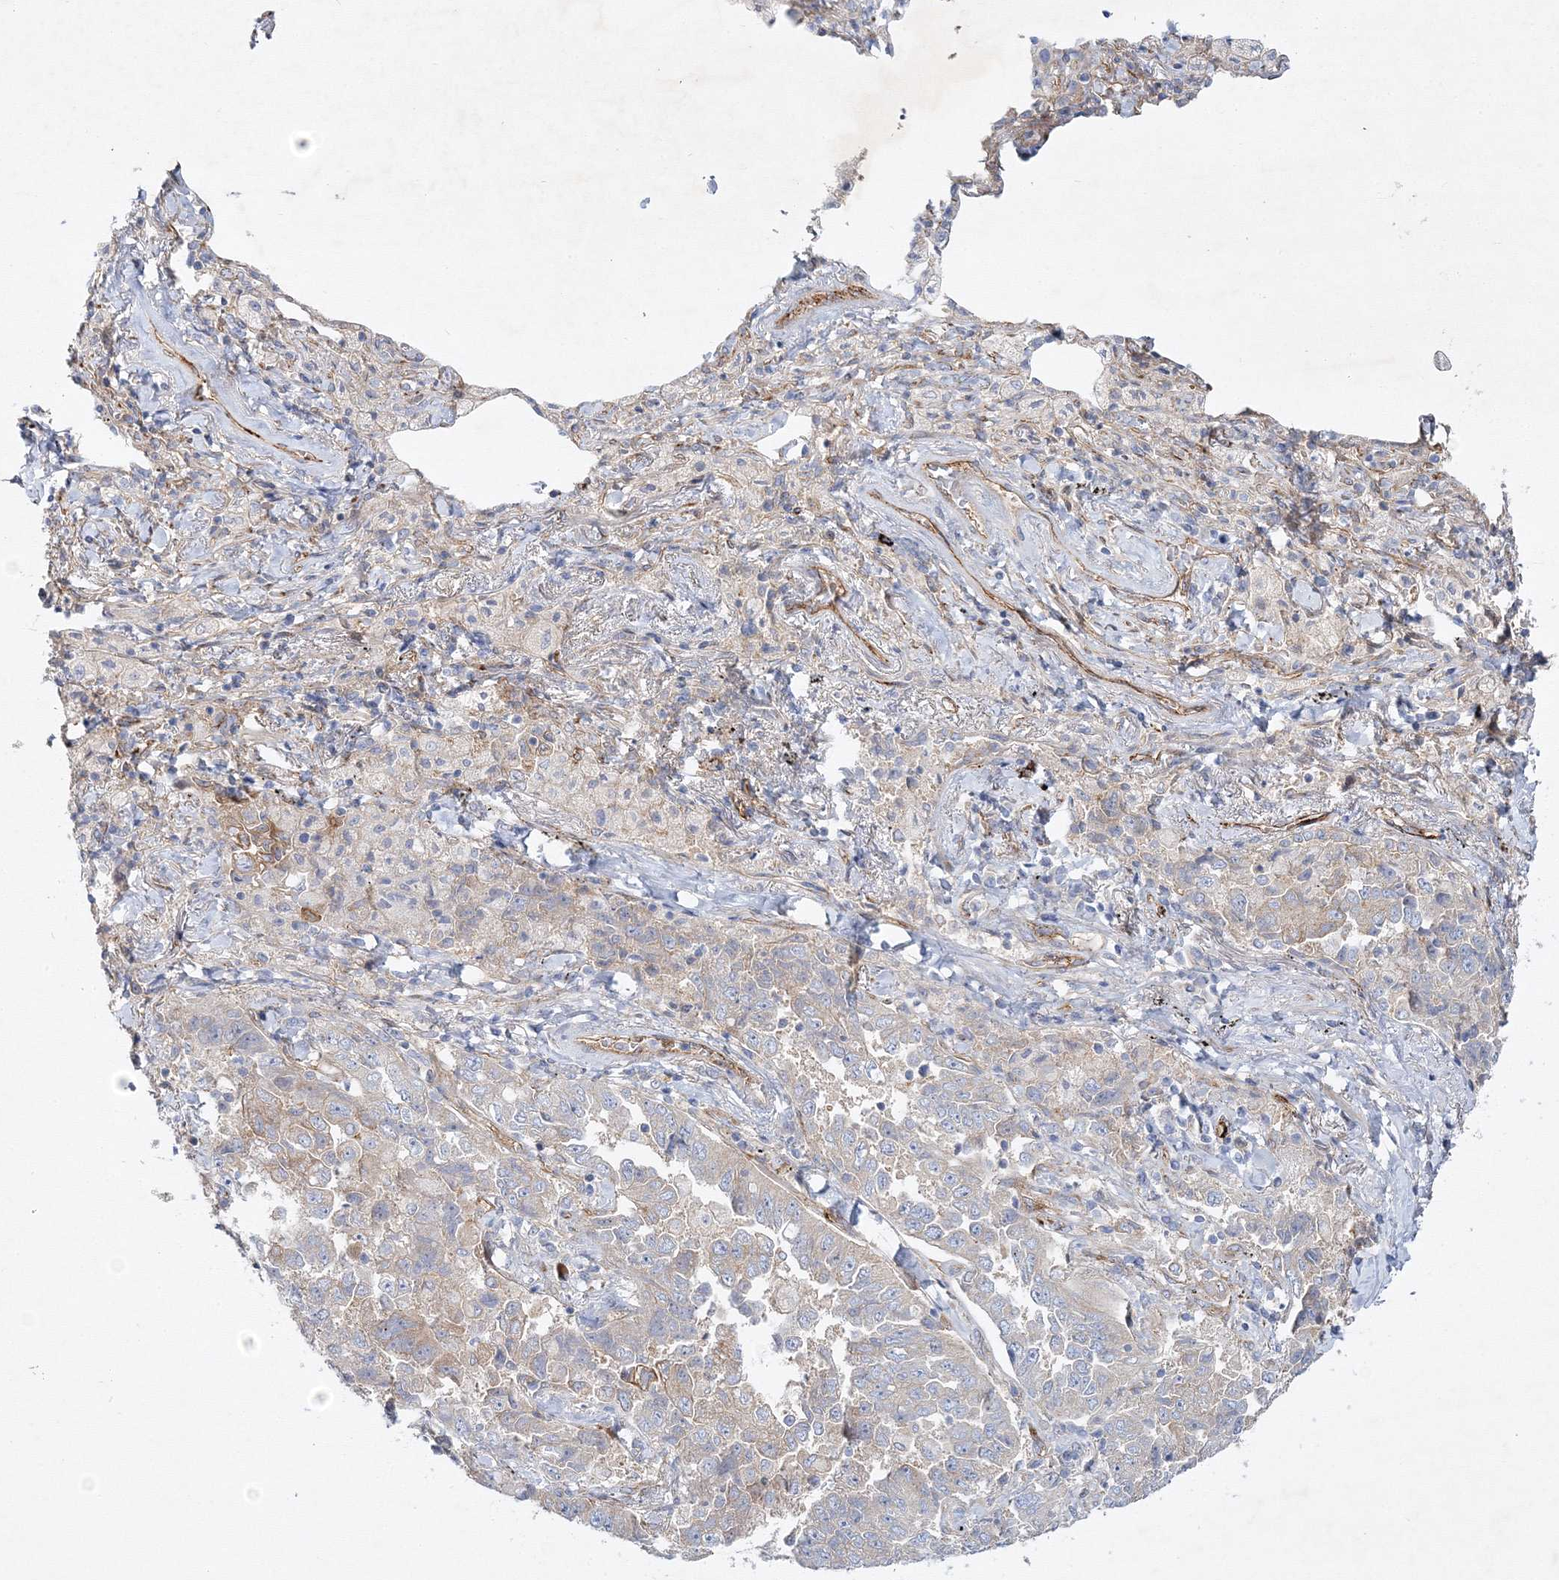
{"staining": {"intensity": "weak", "quantity": "<25%", "location": "cytoplasmic/membranous"}, "tissue": "lung cancer", "cell_type": "Tumor cells", "image_type": "cancer", "snomed": [{"axis": "morphology", "description": "Adenocarcinoma, NOS"}, {"axis": "topography", "description": "Lung"}], "caption": "There is no significant staining in tumor cells of lung adenocarcinoma.", "gene": "ZFYVE16", "patient": {"sex": "female", "age": 51}}